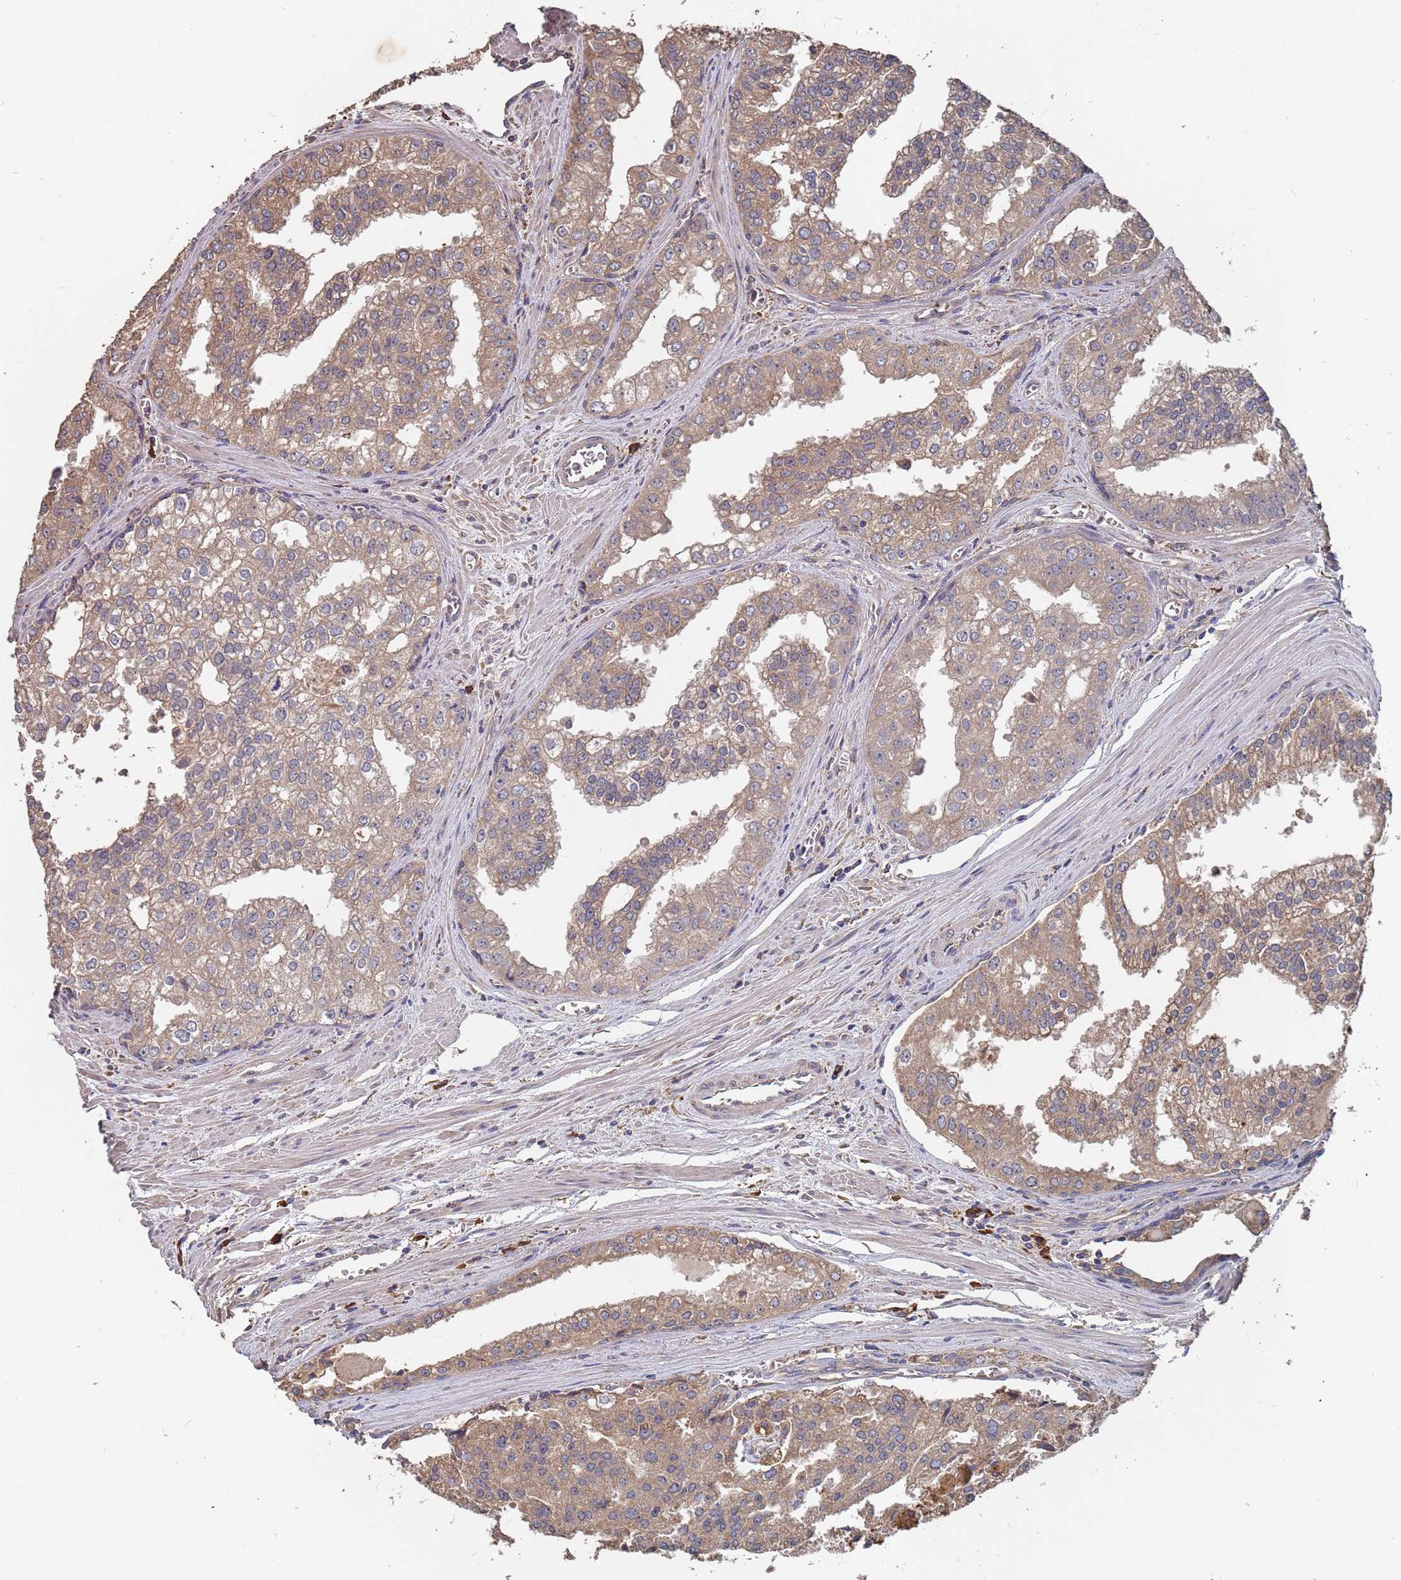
{"staining": {"intensity": "moderate", "quantity": ">75%", "location": "cytoplasmic/membranous"}, "tissue": "prostate cancer", "cell_type": "Tumor cells", "image_type": "cancer", "snomed": [{"axis": "morphology", "description": "Adenocarcinoma, High grade"}, {"axis": "topography", "description": "Prostate"}], "caption": "This histopathology image exhibits immunohistochemistry staining of prostate high-grade adenocarcinoma, with medium moderate cytoplasmic/membranous expression in about >75% of tumor cells.", "gene": "ATG5", "patient": {"sex": "male", "age": 68}}